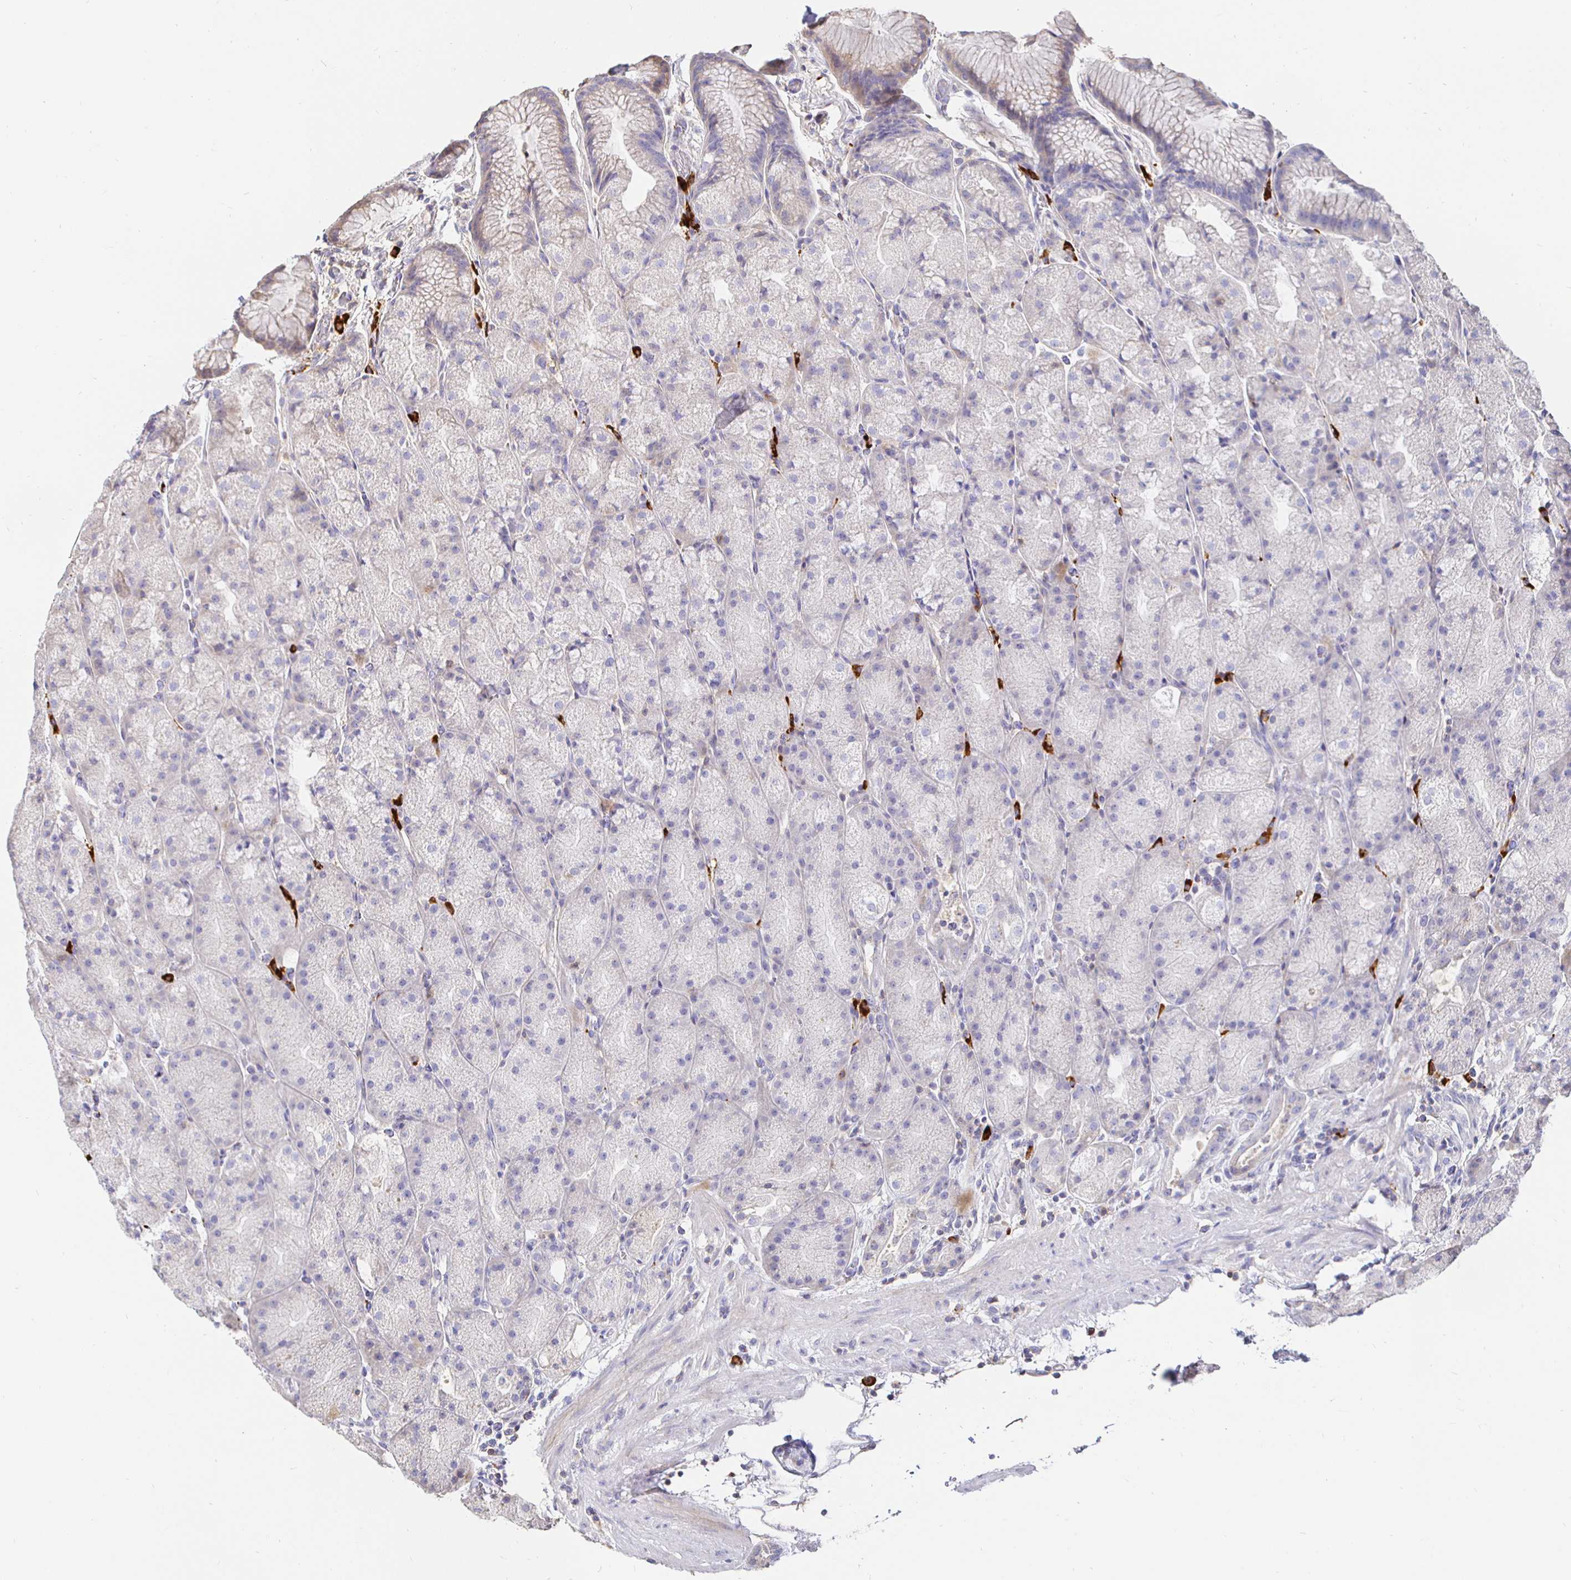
{"staining": {"intensity": "weak", "quantity": "<25%", "location": "cytoplasmic/membranous"}, "tissue": "stomach", "cell_type": "Glandular cells", "image_type": "normal", "snomed": [{"axis": "morphology", "description": "Normal tissue, NOS"}, {"axis": "topography", "description": "Stomach, upper"}, {"axis": "topography", "description": "Stomach"}], "caption": "High power microscopy photomicrograph of an immunohistochemistry (IHC) image of normal stomach, revealing no significant positivity in glandular cells. The staining is performed using DAB (3,3'-diaminobenzidine) brown chromogen with nuclei counter-stained in using hematoxylin.", "gene": "CXCR3", "patient": {"sex": "male", "age": 48}}